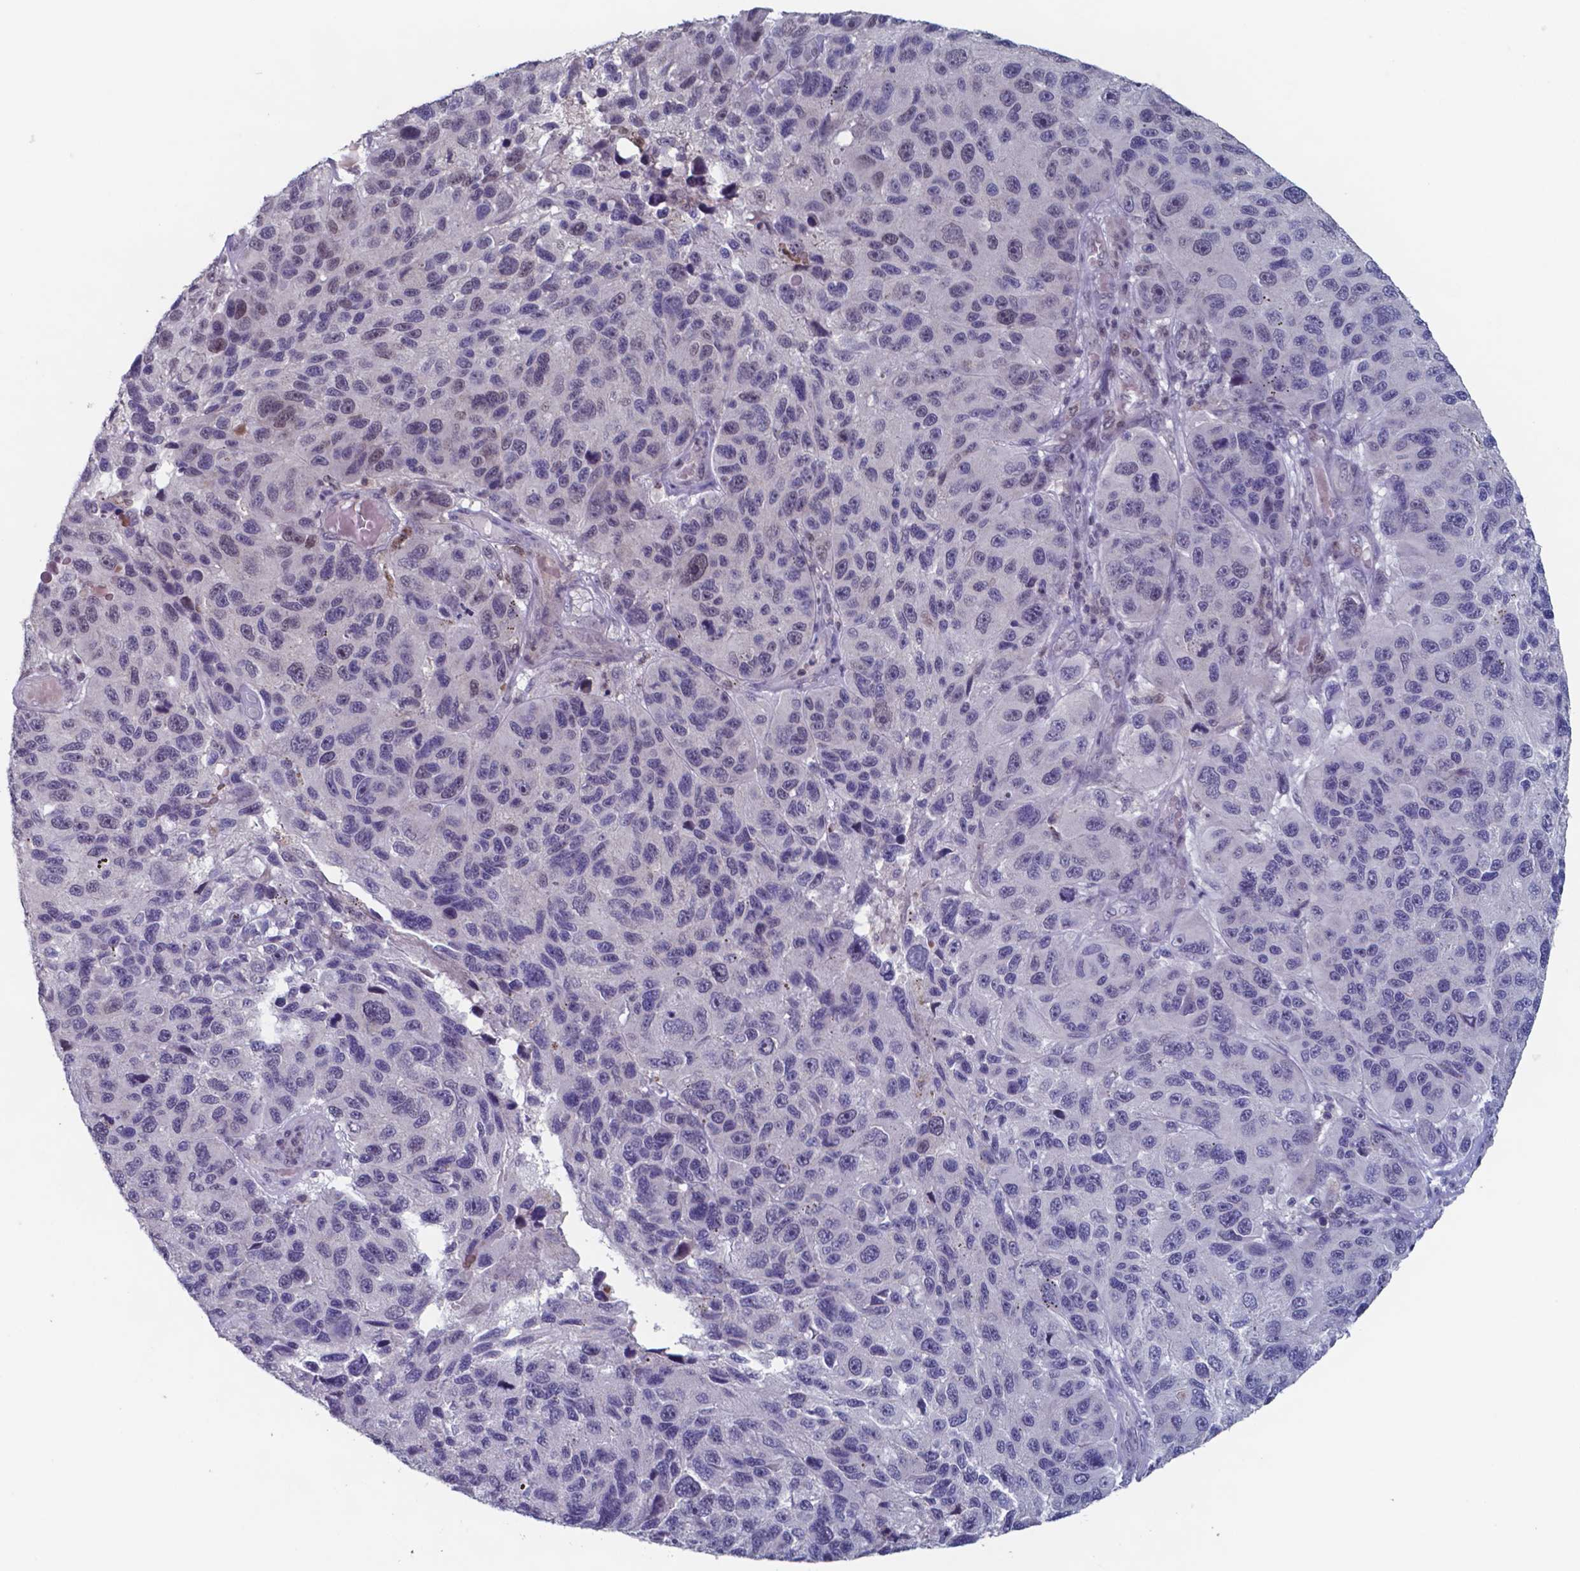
{"staining": {"intensity": "weak", "quantity": "<25%", "location": "nuclear"}, "tissue": "melanoma", "cell_type": "Tumor cells", "image_type": "cancer", "snomed": [{"axis": "morphology", "description": "Malignant melanoma, NOS"}, {"axis": "topography", "description": "Skin"}], "caption": "Immunohistochemistry (IHC) micrograph of human melanoma stained for a protein (brown), which shows no expression in tumor cells.", "gene": "TDP2", "patient": {"sex": "male", "age": 53}}